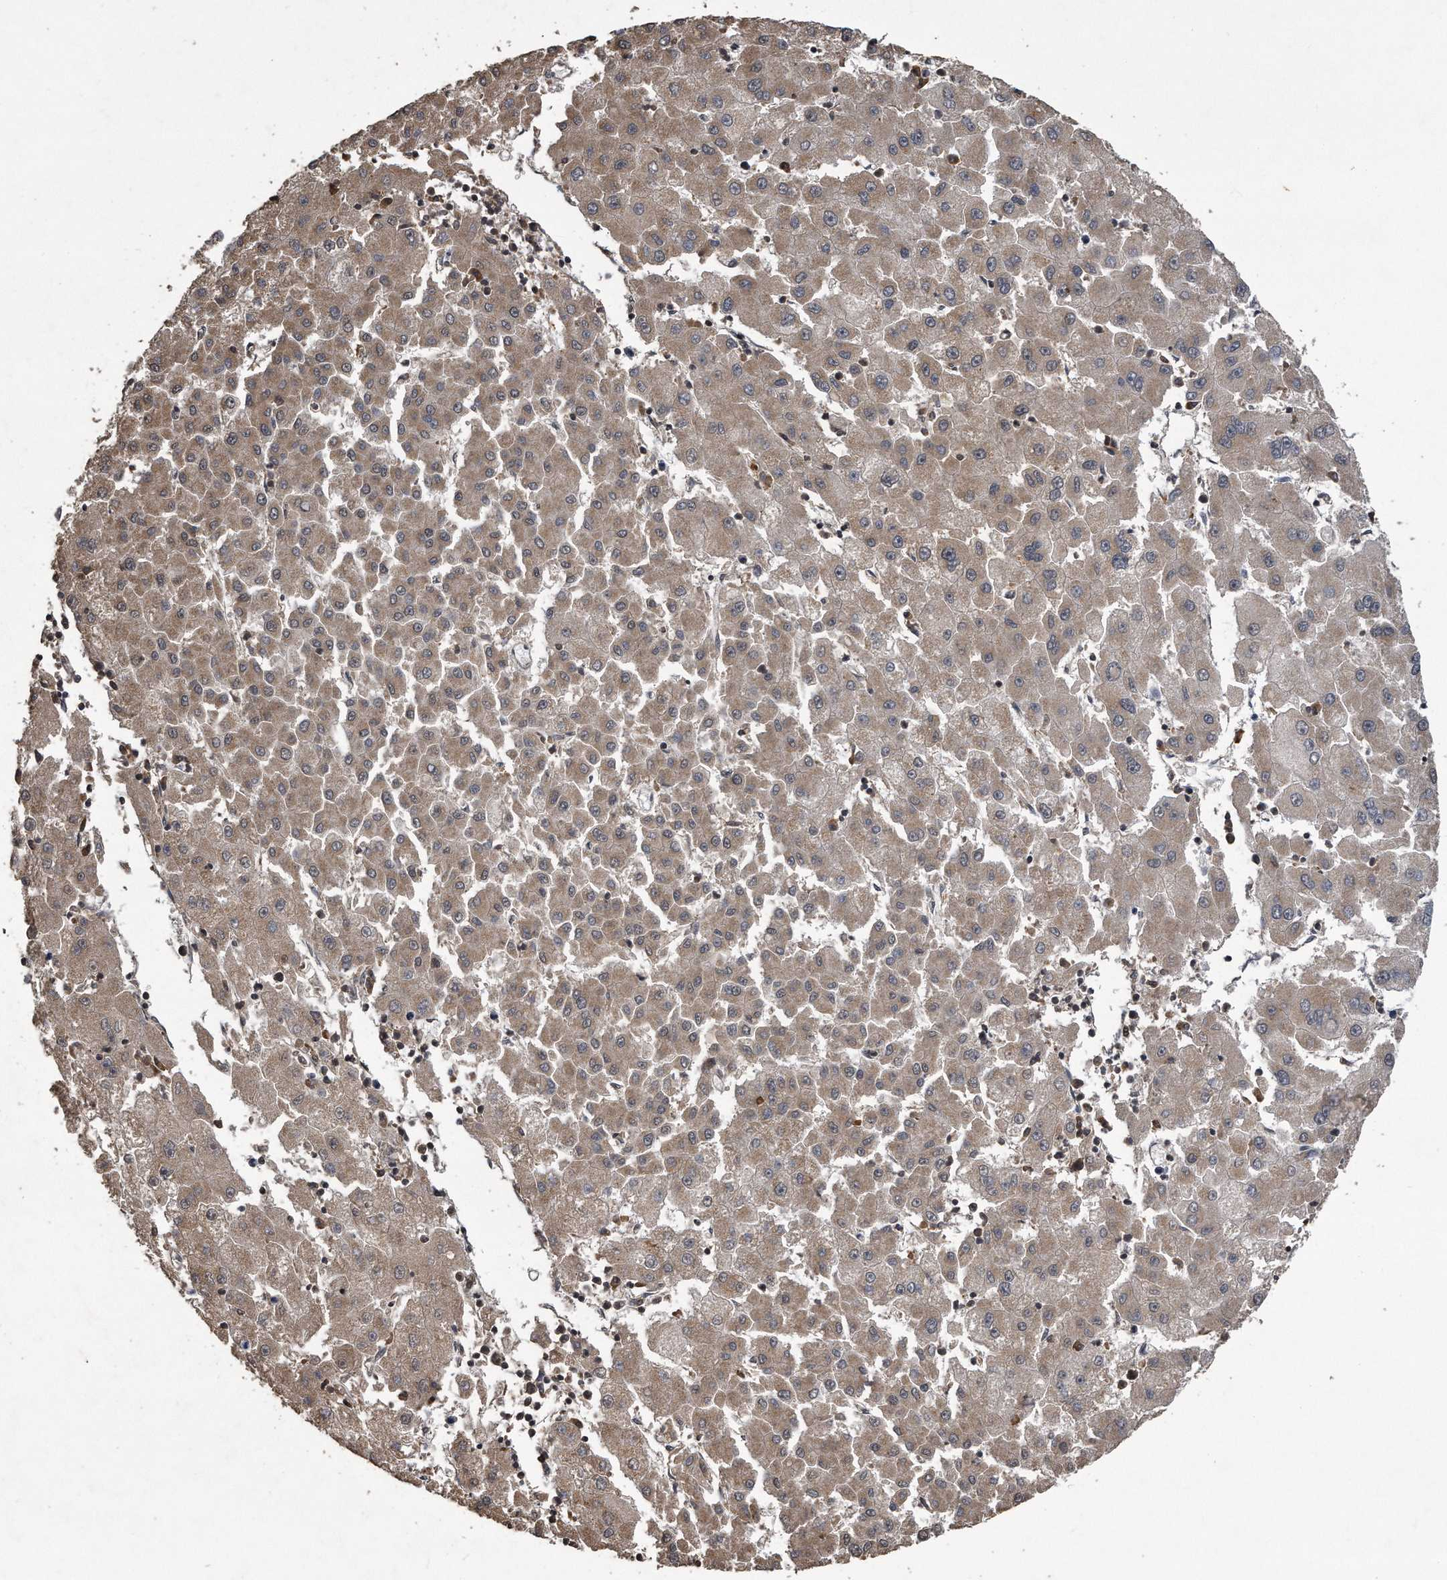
{"staining": {"intensity": "weak", "quantity": ">75%", "location": "cytoplasmic/membranous"}, "tissue": "liver cancer", "cell_type": "Tumor cells", "image_type": "cancer", "snomed": [{"axis": "morphology", "description": "Carcinoma, Hepatocellular, NOS"}, {"axis": "topography", "description": "Liver"}], "caption": "Liver cancer stained with a brown dye displays weak cytoplasmic/membranous positive expression in about >75% of tumor cells.", "gene": "CRYZL1", "patient": {"sex": "male", "age": 72}}